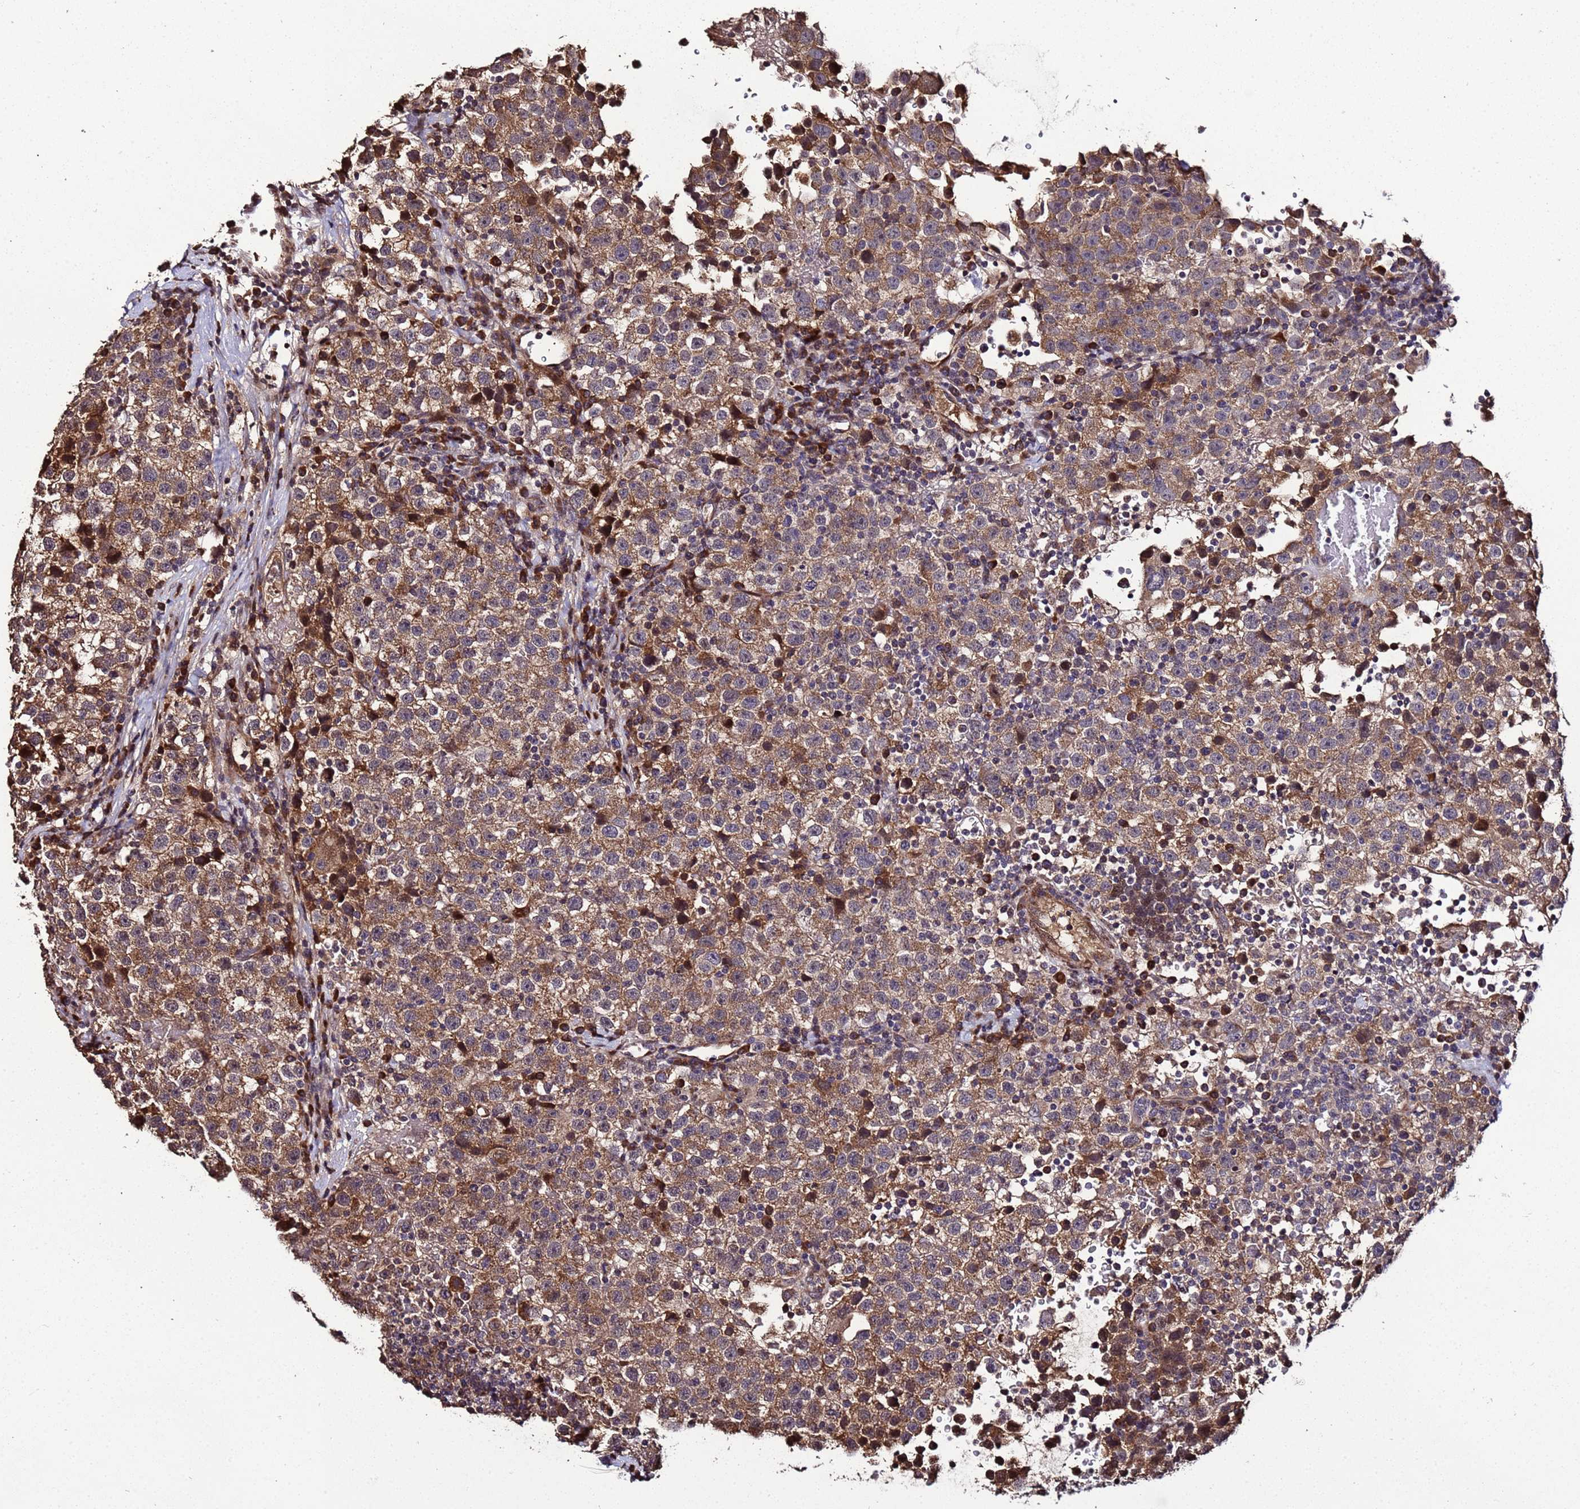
{"staining": {"intensity": "moderate", "quantity": ">75%", "location": "cytoplasmic/membranous"}, "tissue": "testis cancer", "cell_type": "Tumor cells", "image_type": "cancer", "snomed": [{"axis": "morphology", "description": "Seminoma, NOS"}, {"axis": "topography", "description": "Testis"}], "caption": "Moderate cytoplasmic/membranous staining for a protein is seen in approximately >75% of tumor cells of seminoma (testis) using immunohistochemistry.", "gene": "WNK4", "patient": {"sex": "male", "age": 22}}